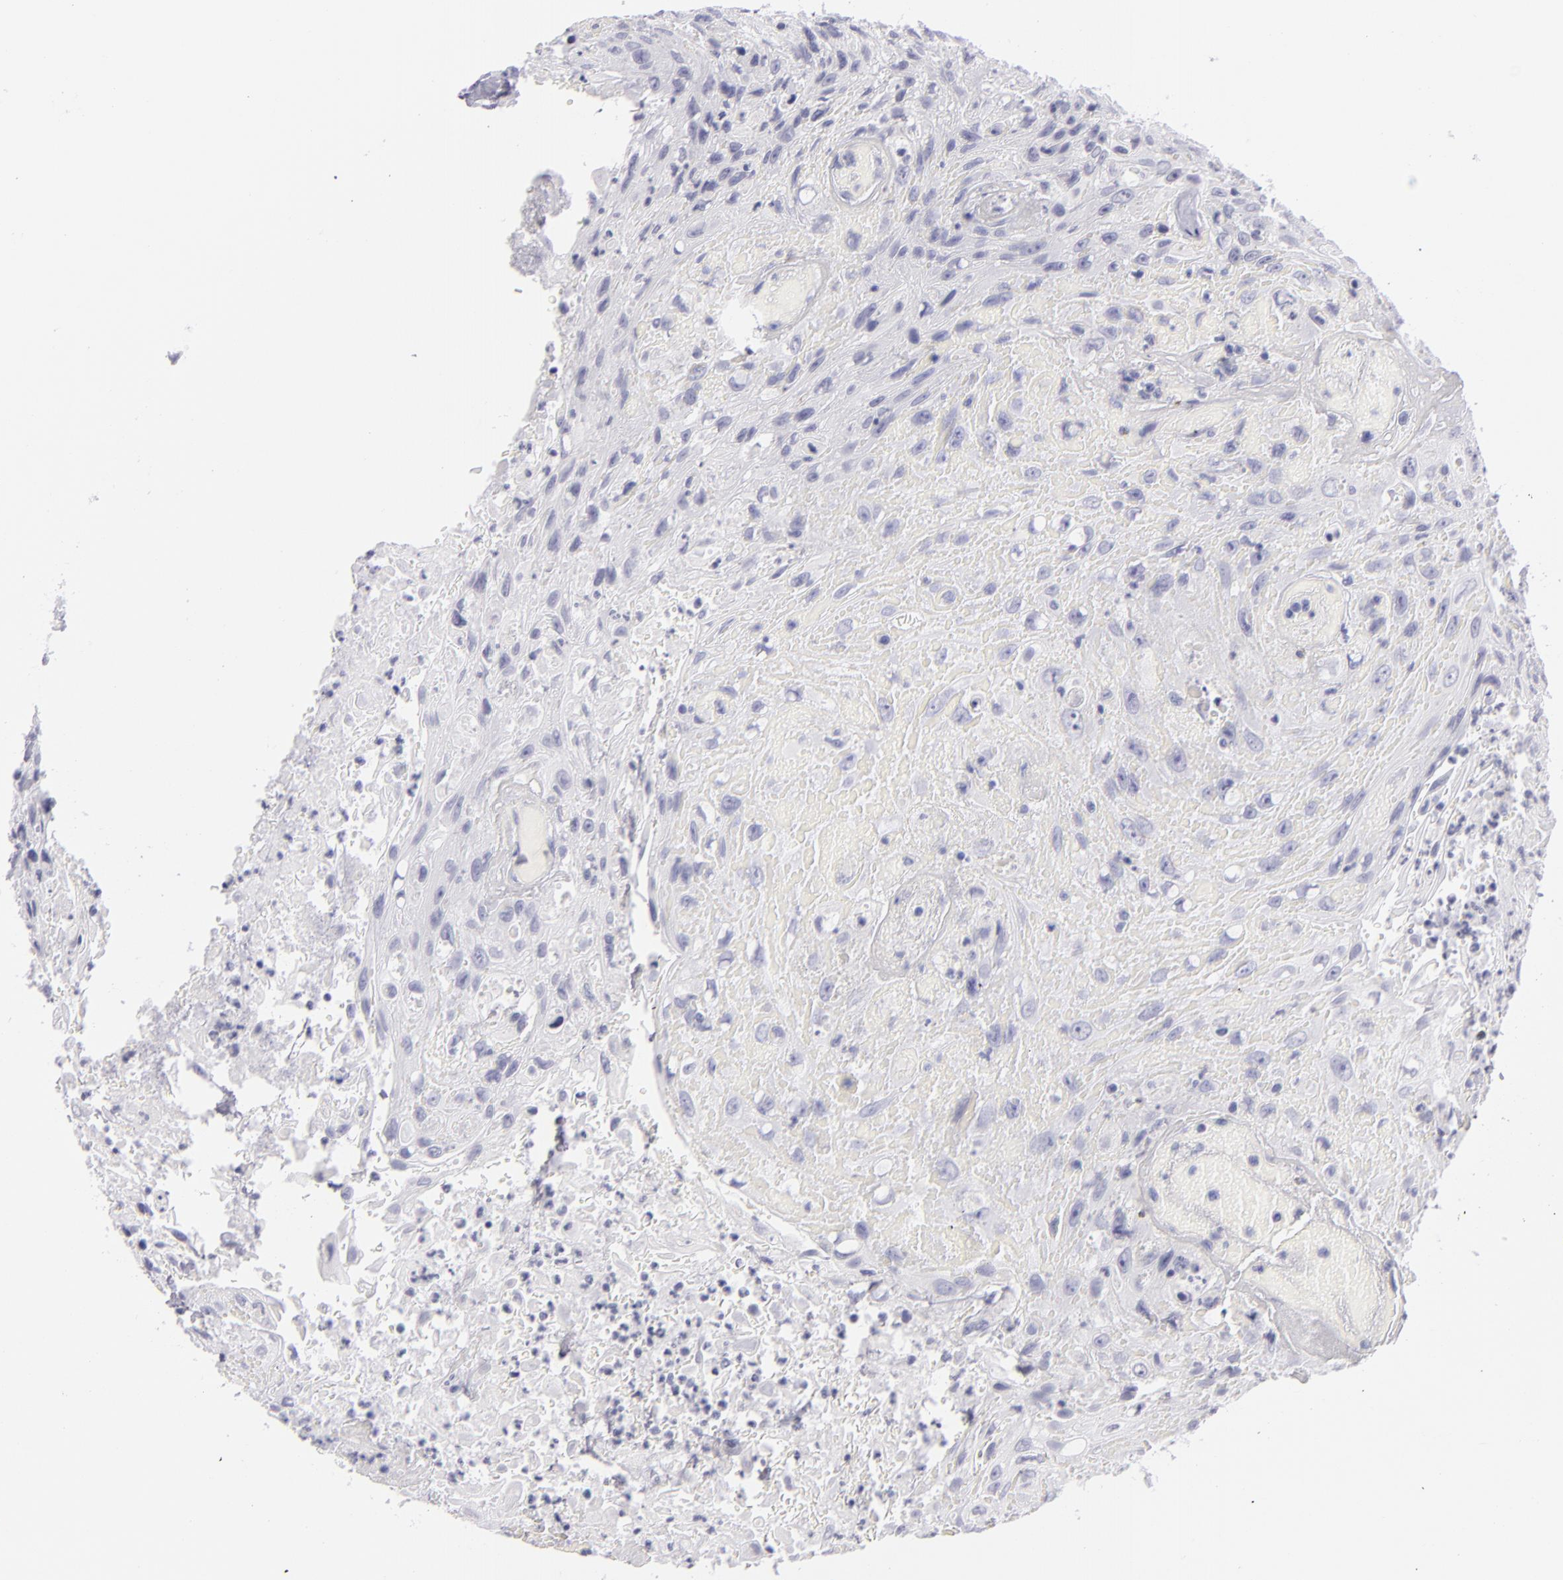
{"staining": {"intensity": "negative", "quantity": "none", "location": "none"}, "tissue": "urothelial cancer", "cell_type": "Tumor cells", "image_type": "cancer", "snomed": [{"axis": "morphology", "description": "Urothelial carcinoma, High grade"}, {"axis": "topography", "description": "Urinary bladder"}], "caption": "IHC photomicrograph of urothelial cancer stained for a protein (brown), which shows no expression in tumor cells.", "gene": "VIL1", "patient": {"sex": "female", "age": 84}}